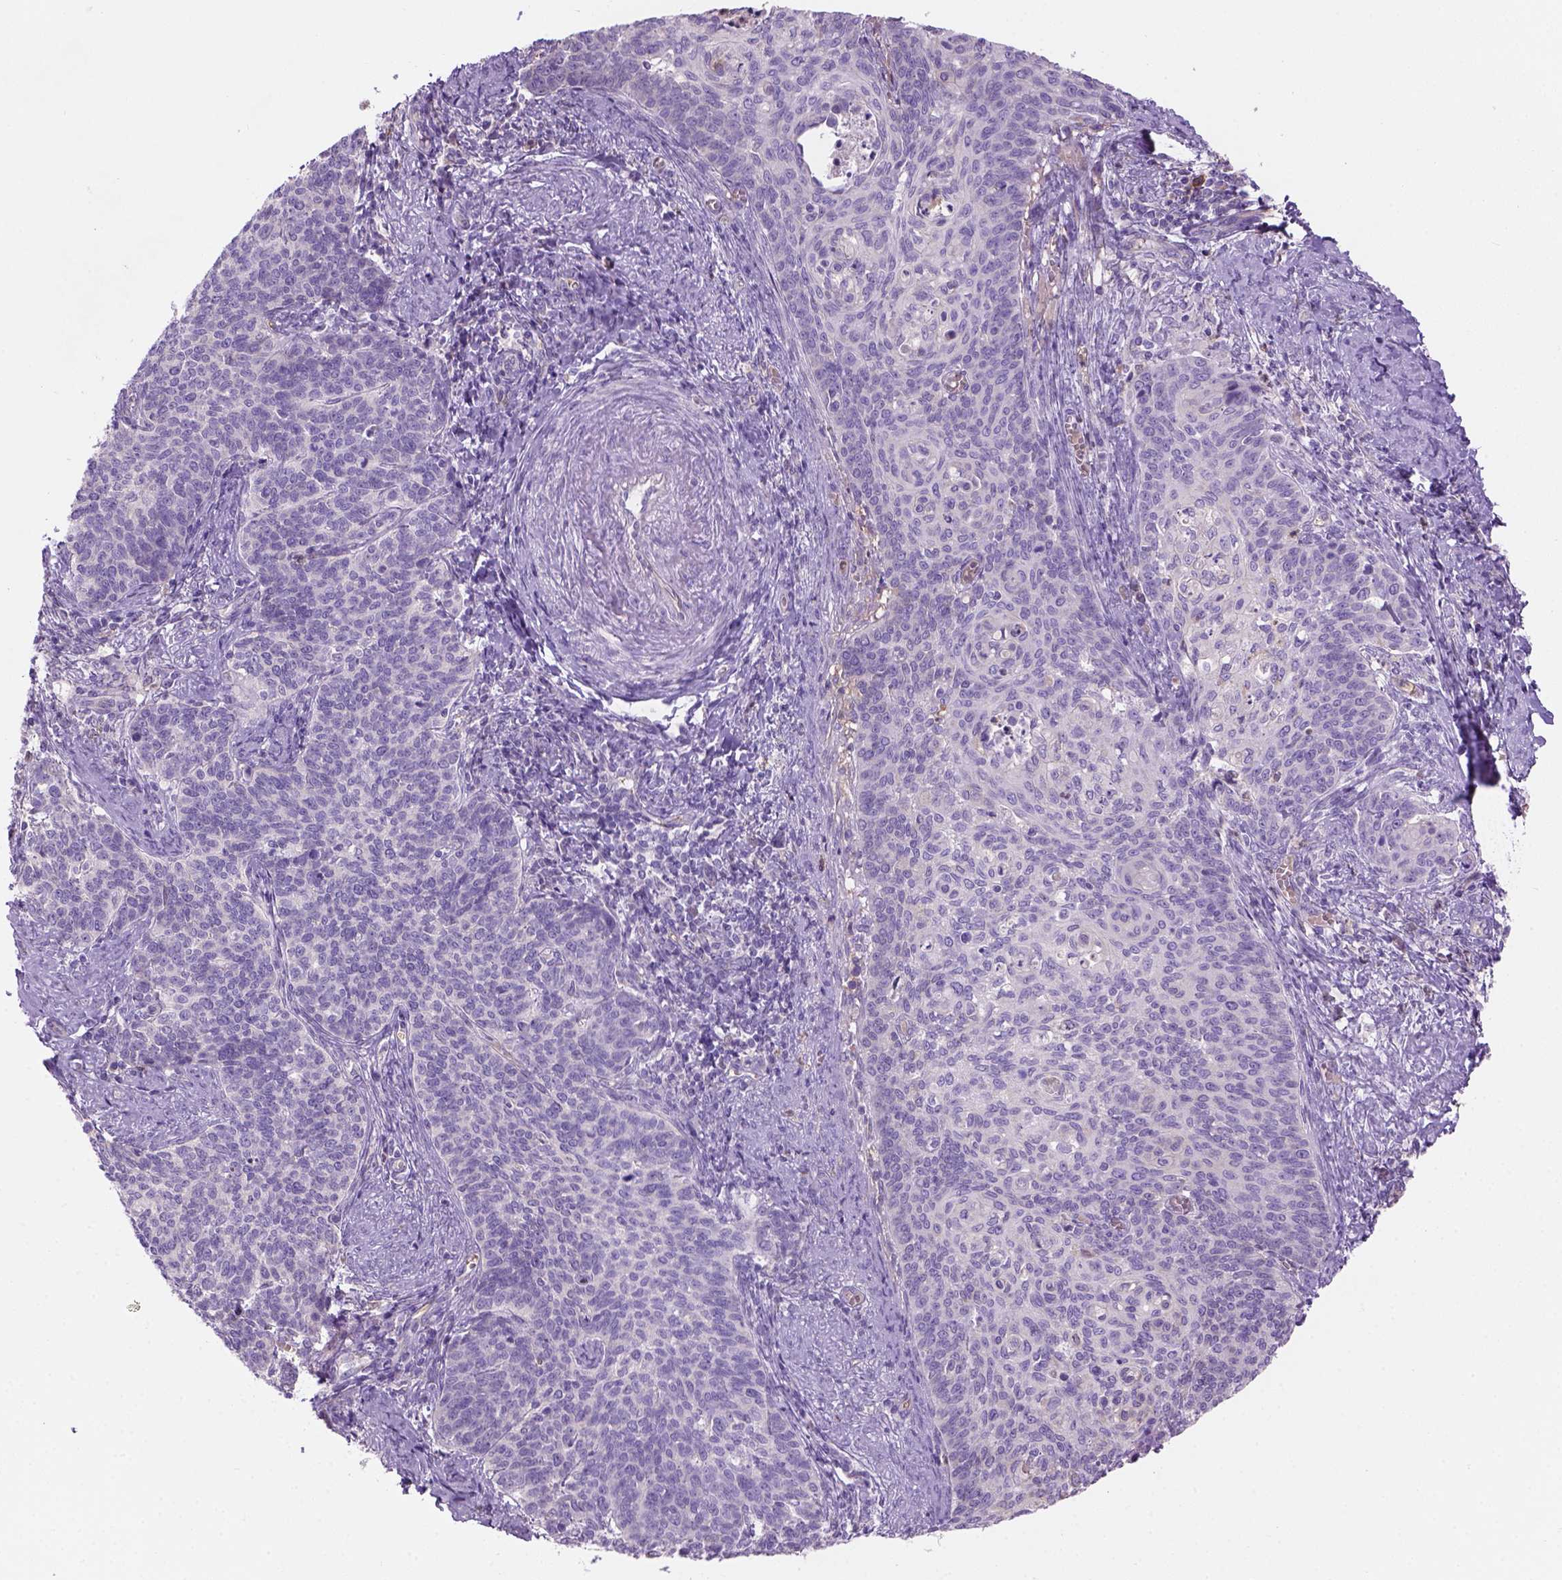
{"staining": {"intensity": "negative", "quantity": "none", "location": "none"}, "tissue": "cervical cancer", "cell_type": "Tumor cells", "image_type": "cancer", "snomed": [{"axis": "morphology", "description": "Normal tissue, NOS"}, {"axis": "morphology", "description": "Squamous cell carcinoma, NOS"}, {"axis": "topography", "description": "Cervix"}], "caption": "The immunohistochemistry image has no significant expression in tumor cells of cervical cancer (squamous cell carcinoma) tissue. The staining is performed using DAB brown chromogen with nuclei counter-stained in using hematoxylin.", "gene": "CD84", "patient": {"sex": "female", "age": 39}}